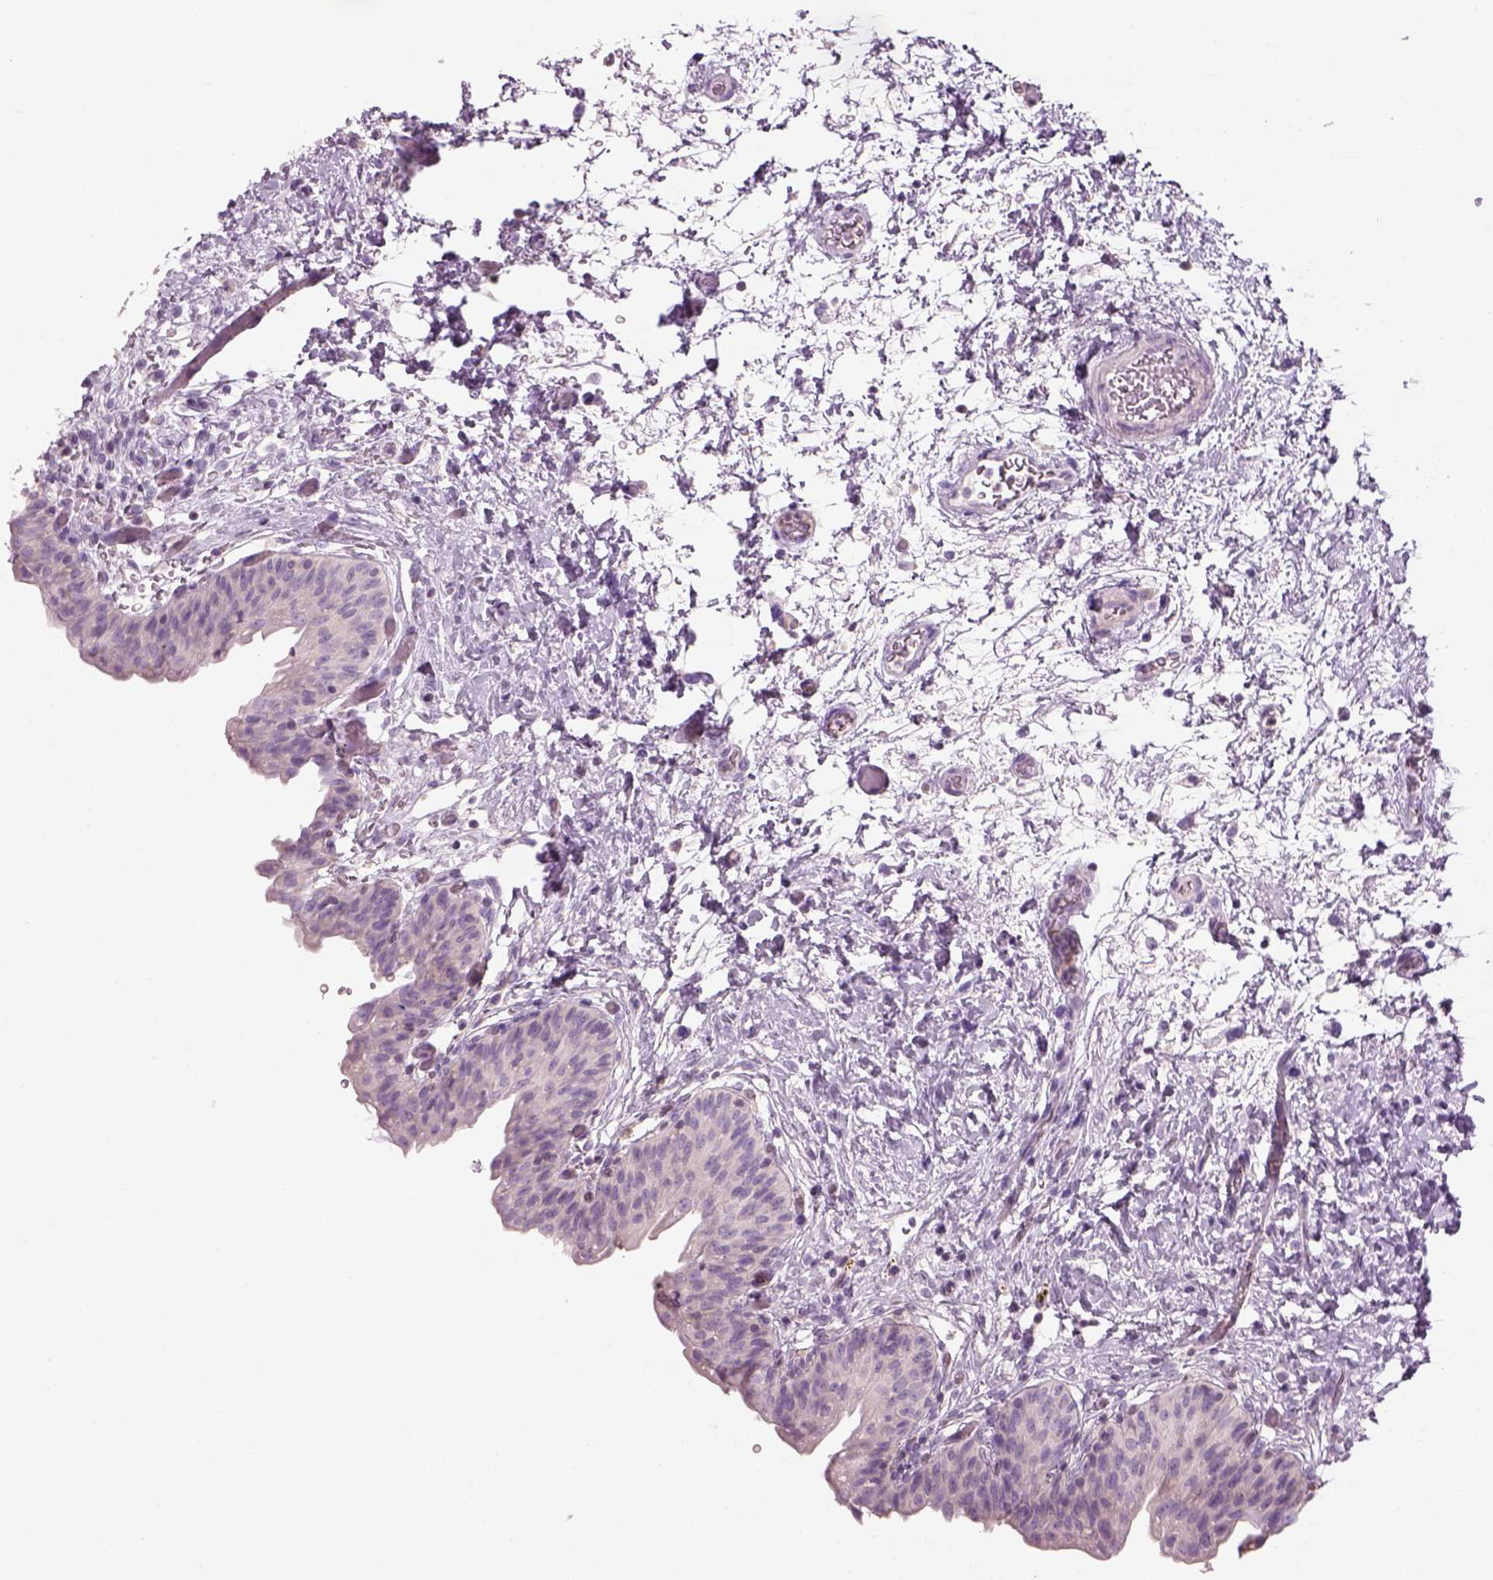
{"staining": {"intensity": "negative", "quantity": "none", "location": "none"}, "tissue": "urinary bladder", "cell_type": "Urothelial cells", "image_type": "normal", "snomed": [{"axis": "morphology", "description": "Normal tissue, NOS"}, {"axis": "topography", "description": "Urinary bladder"}], "caption": "Urothelial cells show no significant protein positivity in normal urinary bladder. (Immunohistochemistry, brightfield microscopy, high magnification).", "gene": "SLC1A7", "patient": {"sex": "male", "age": 69}}